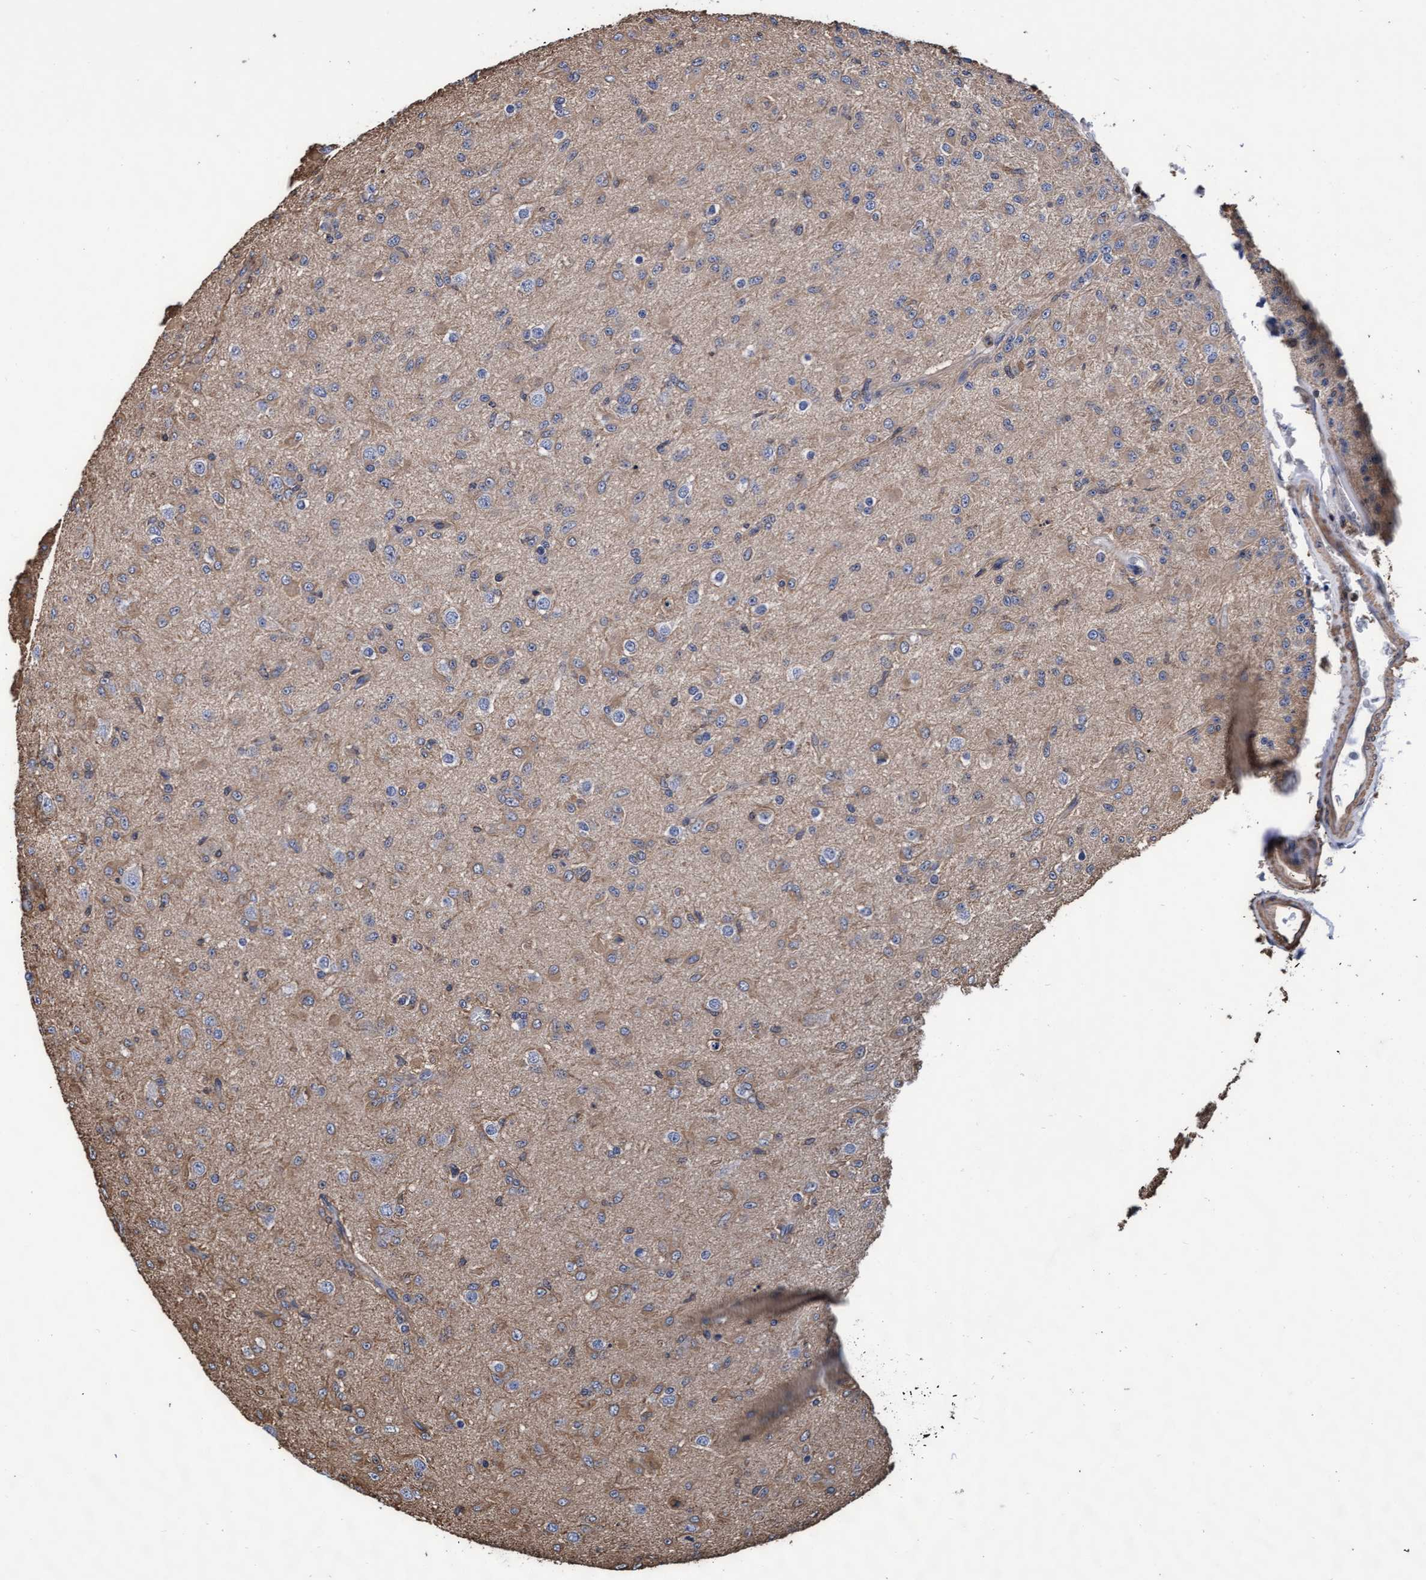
{"staining": {"intensity": "weak", "quantity": "25%-75%", "location": "cytoplasmic/membranous"}, "tissue": "glioma", "cell_type": "Tumor cells", "image_type": "cancer", "snomed": [{"axis": "morphology", "description": "Glioma, malignant, Low grade"}, {"axis": "topography", "description": "Brain"}], "caption": "Protein analysis of glioma tissue reveals weak cytoplasmic/membranous positivity in about 25%-75% of tumor cells. (Stains: DAB in brown, nuclei in blue, Microscopy: brightfield microscopy at high magnification).", "gene": "GRHPR", "patient": {"sex": "male", "age": 65}}